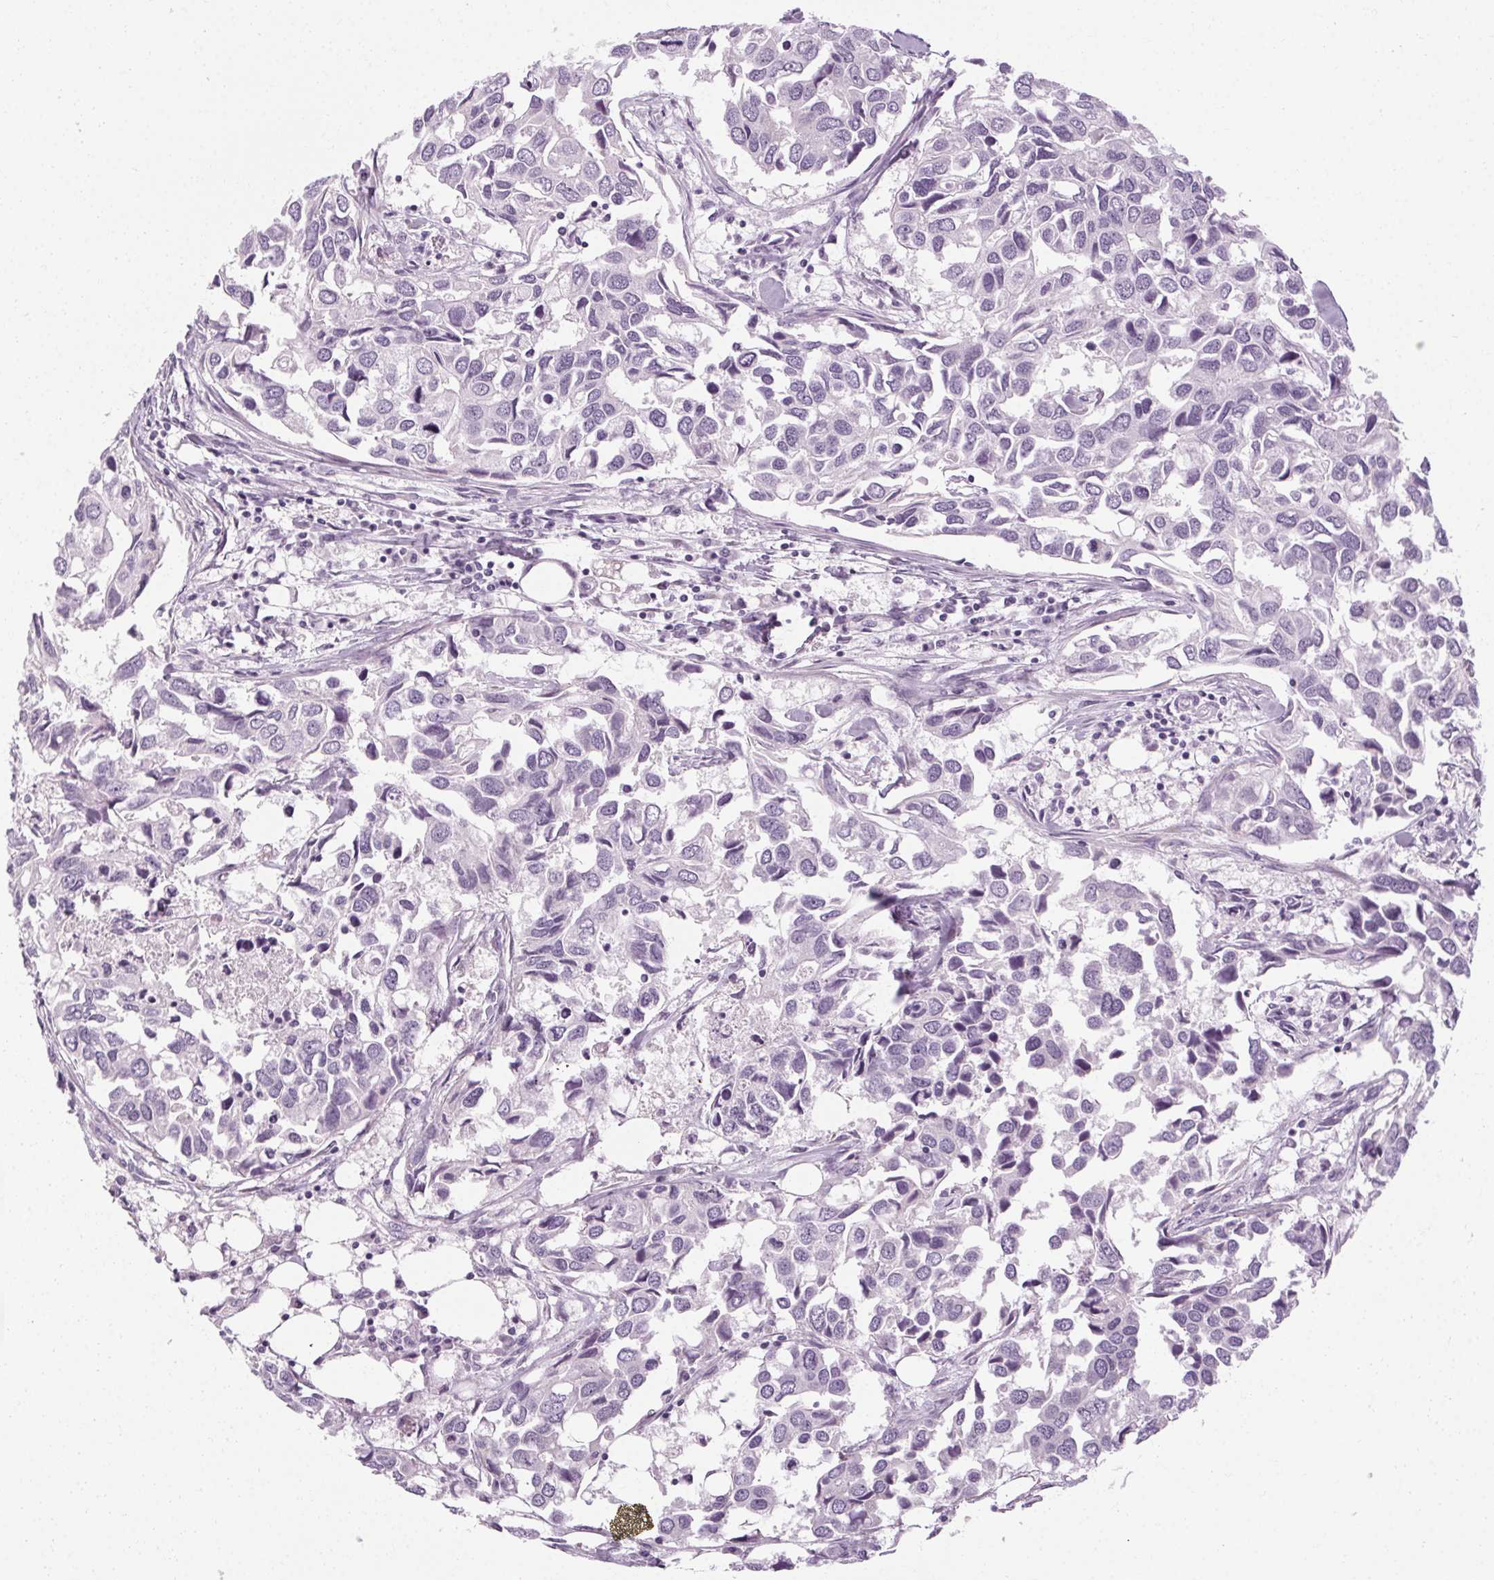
{"staining": {"intensity": "negative", "quantity": "none", "location": "none"}, "tissue": "breast cancer", "cell_type": "Tumor cells", "image_type": "cancer", "snomed": [{"axis": "morphology", "description": "Duct carcinoma"}, {"axis": "topography", "description": "Breast"}], "caption": "DAB (3,3'-diaminobenzidine) immunohistochemical staining of breast cancer (infiltrating ductal carcinoma) displays no significant positivity in tumor cells.", "gene": "POMC", "patient": {"sex": "female", "age": 83}}